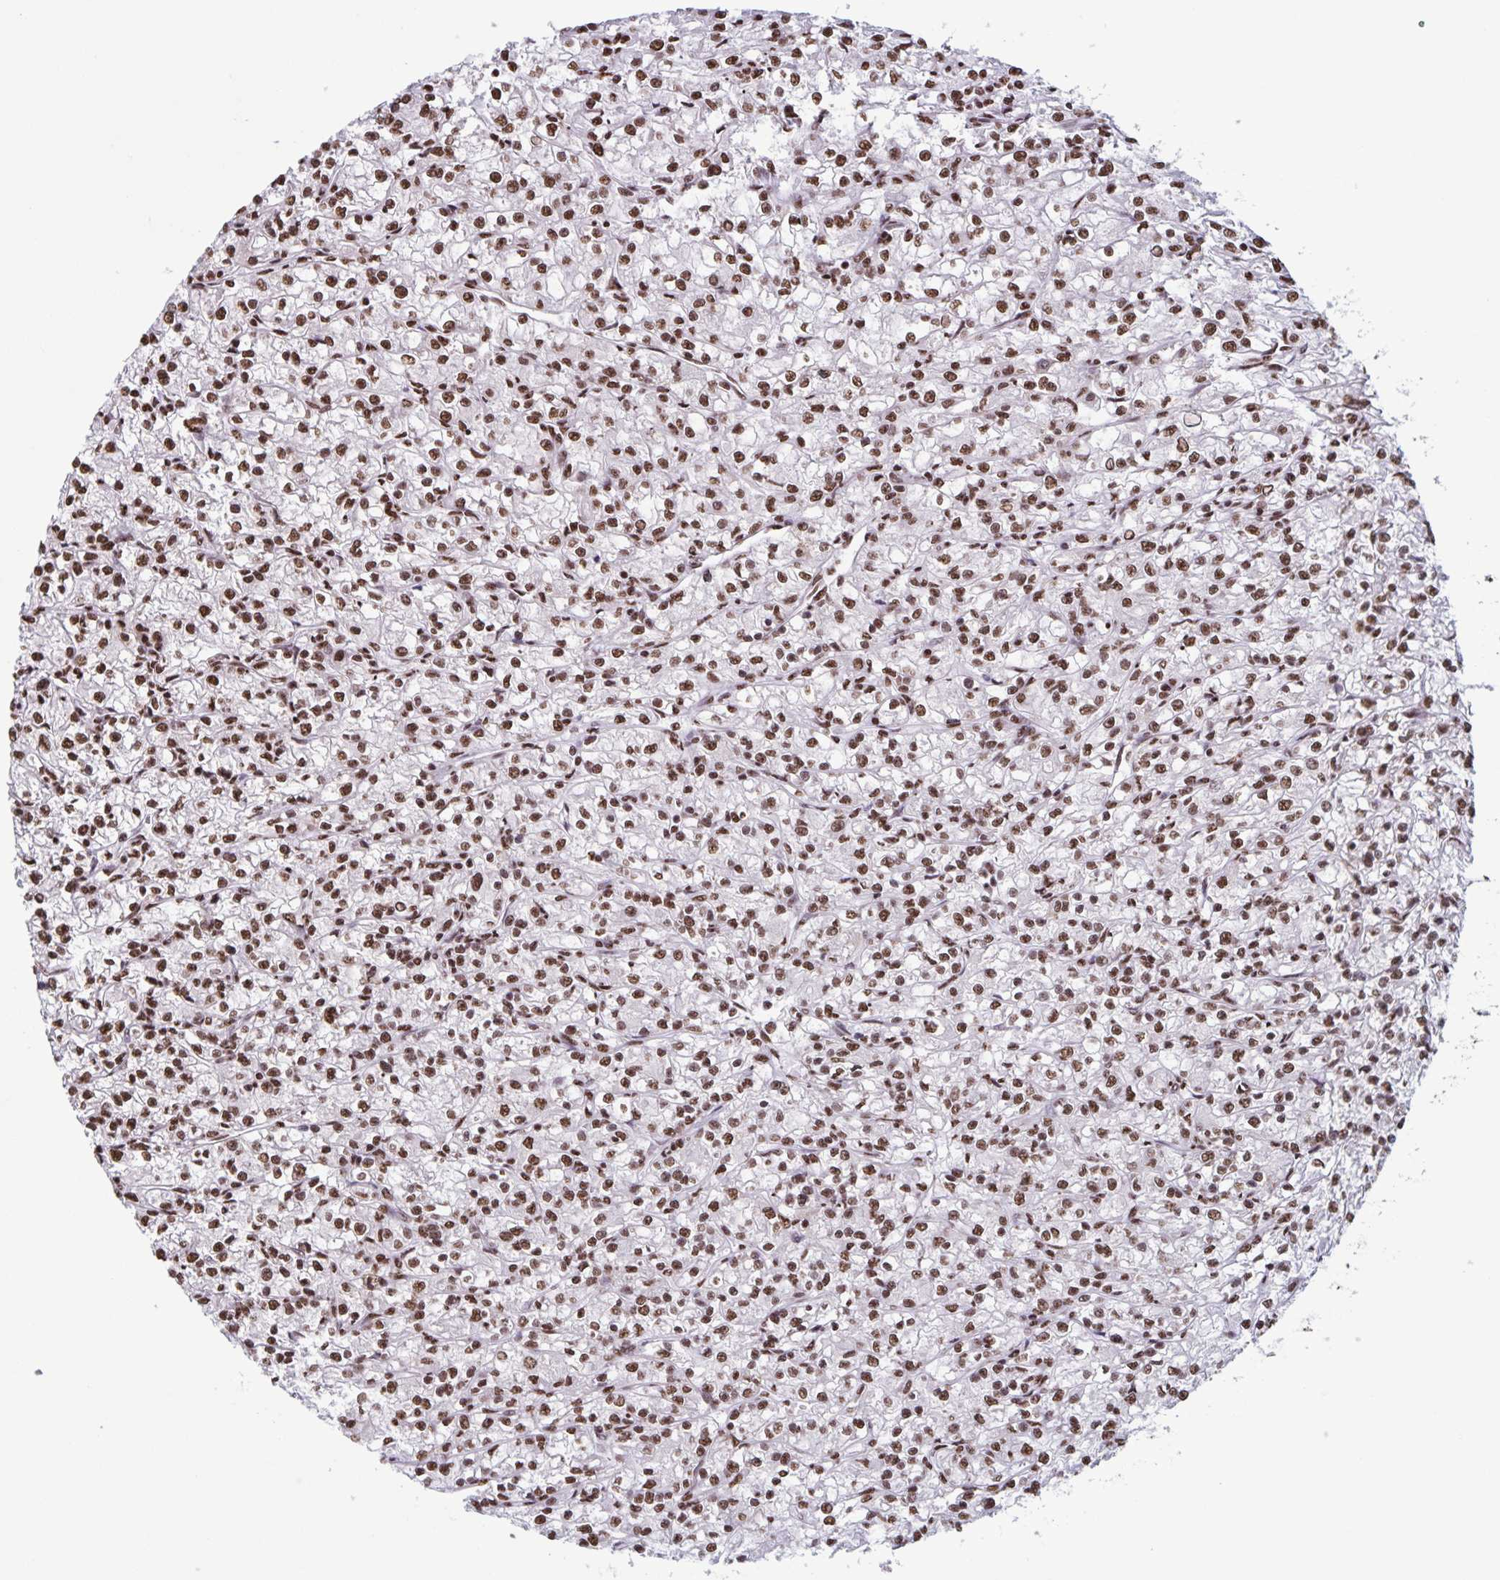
{"staining": {"intensity": "moderate", "quantity": ">75%", "location": "nuclear"}, "tissue": "renal cancer", "cell_type": "Tumor cells", "image_type": "cancer", "snomed": [{"axis": "morphology", "description": "Adenocarcinoma, NOS"}, {"axis": "topography", "description": "Kidney"}], "caption": "Immunohistochemistry micrograph of neoplastic tissue: renal cancer stained using IHC reveals medium levels of moderate protein expression localized specifically in the nuclear of tumor cells, appearing as a nuclear brown color.", "gene": "DUT", "patient": {"sex": "female", "age": 59}}